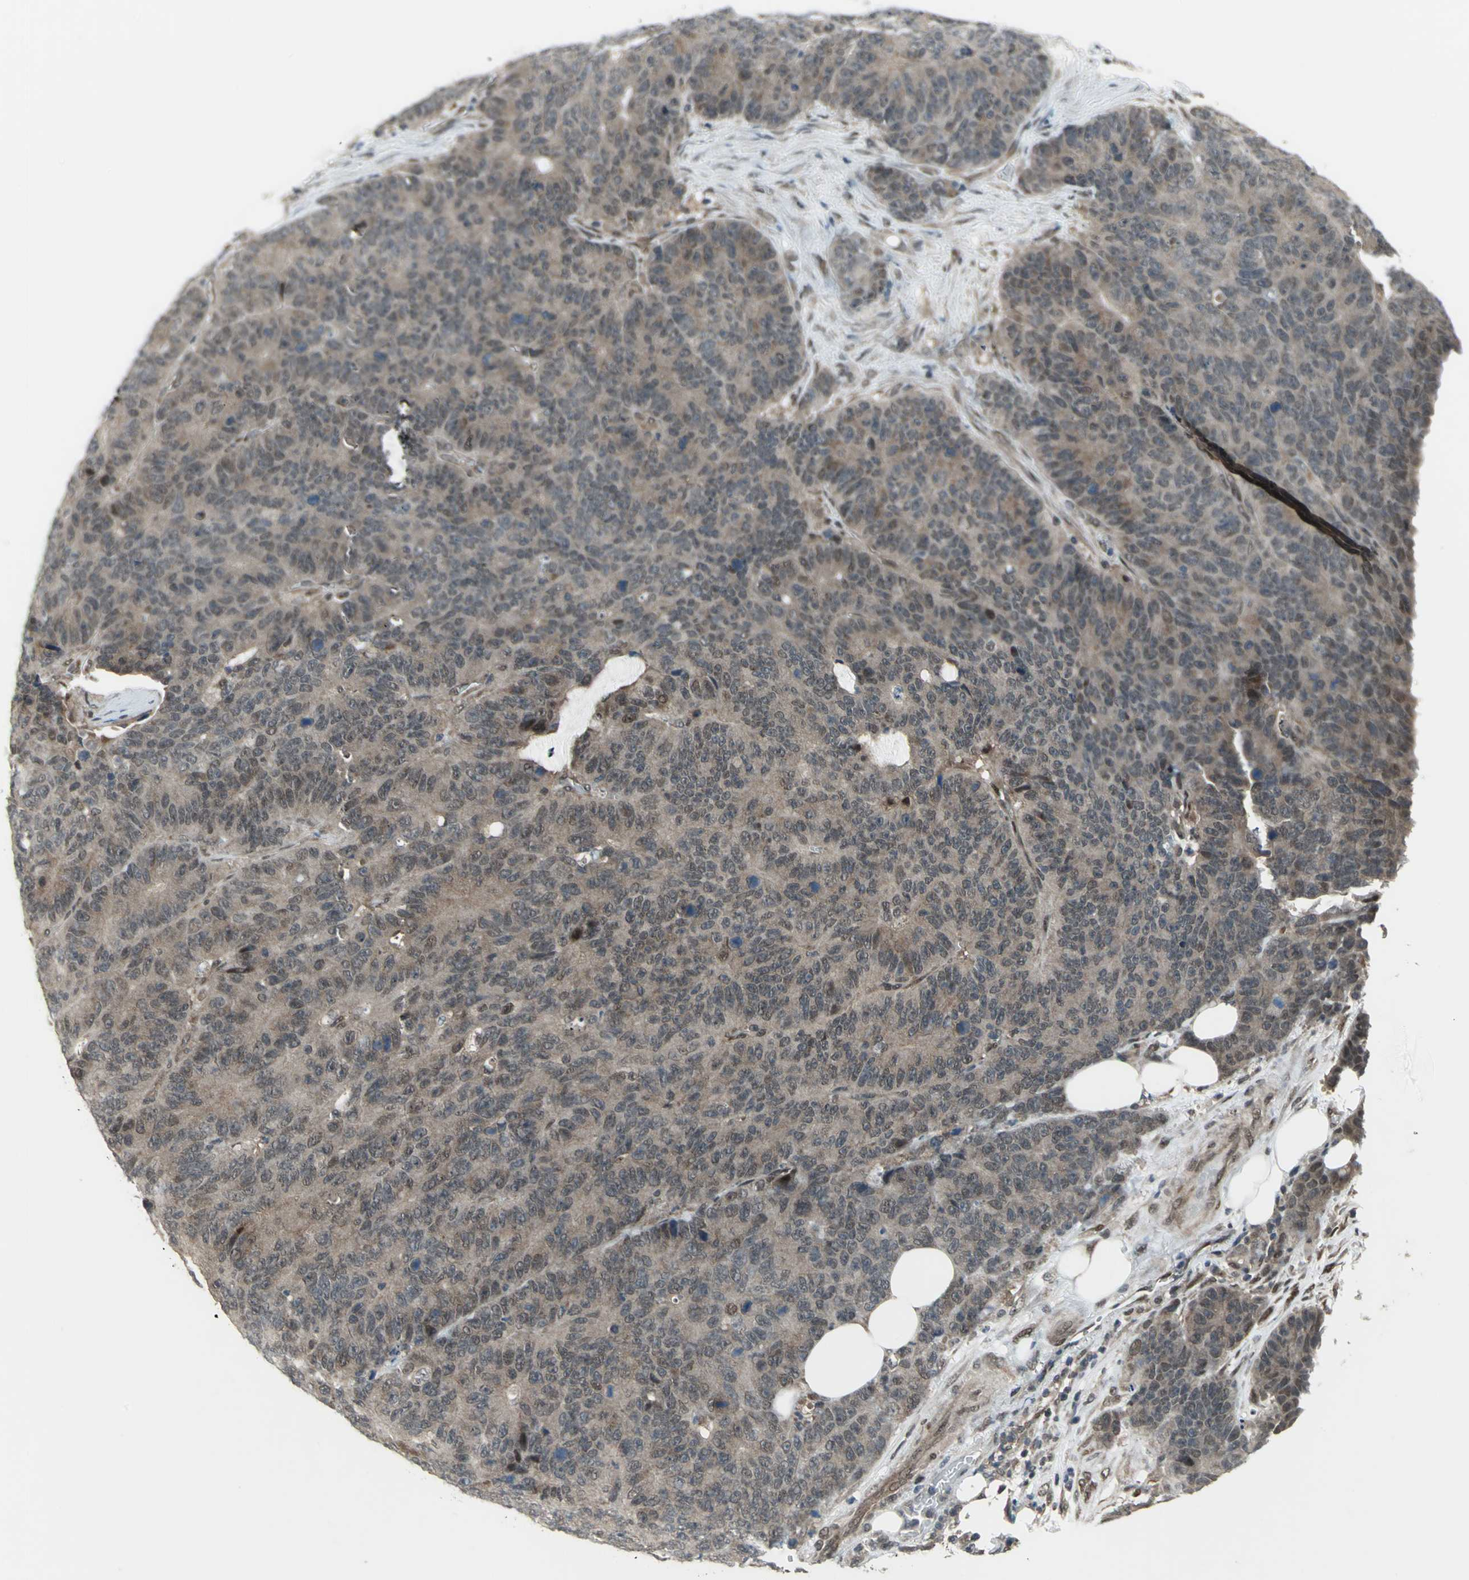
{"staining": {"intensity": "weak", "quantity": "25%-75%", "location": "cytoplasmic/membranous,nuclear"}, "tissue": "colorectal cancer", "cell_type": "Tumor cells", "image_type": "cancer", "snomed": [{"axis": "morphology", "description": "Adenocarcinoma, NOS"}, {"axis": "topography", "description": "Colon"}], "caption": "Protein staining of colorectal cancer tissue demonstrates weak cytoplasmic/membranous and nuclear expression in about 25%-75% of tumor cells.", "gene": "COPS5", "patient": {"sex": "female", "age": 86}}